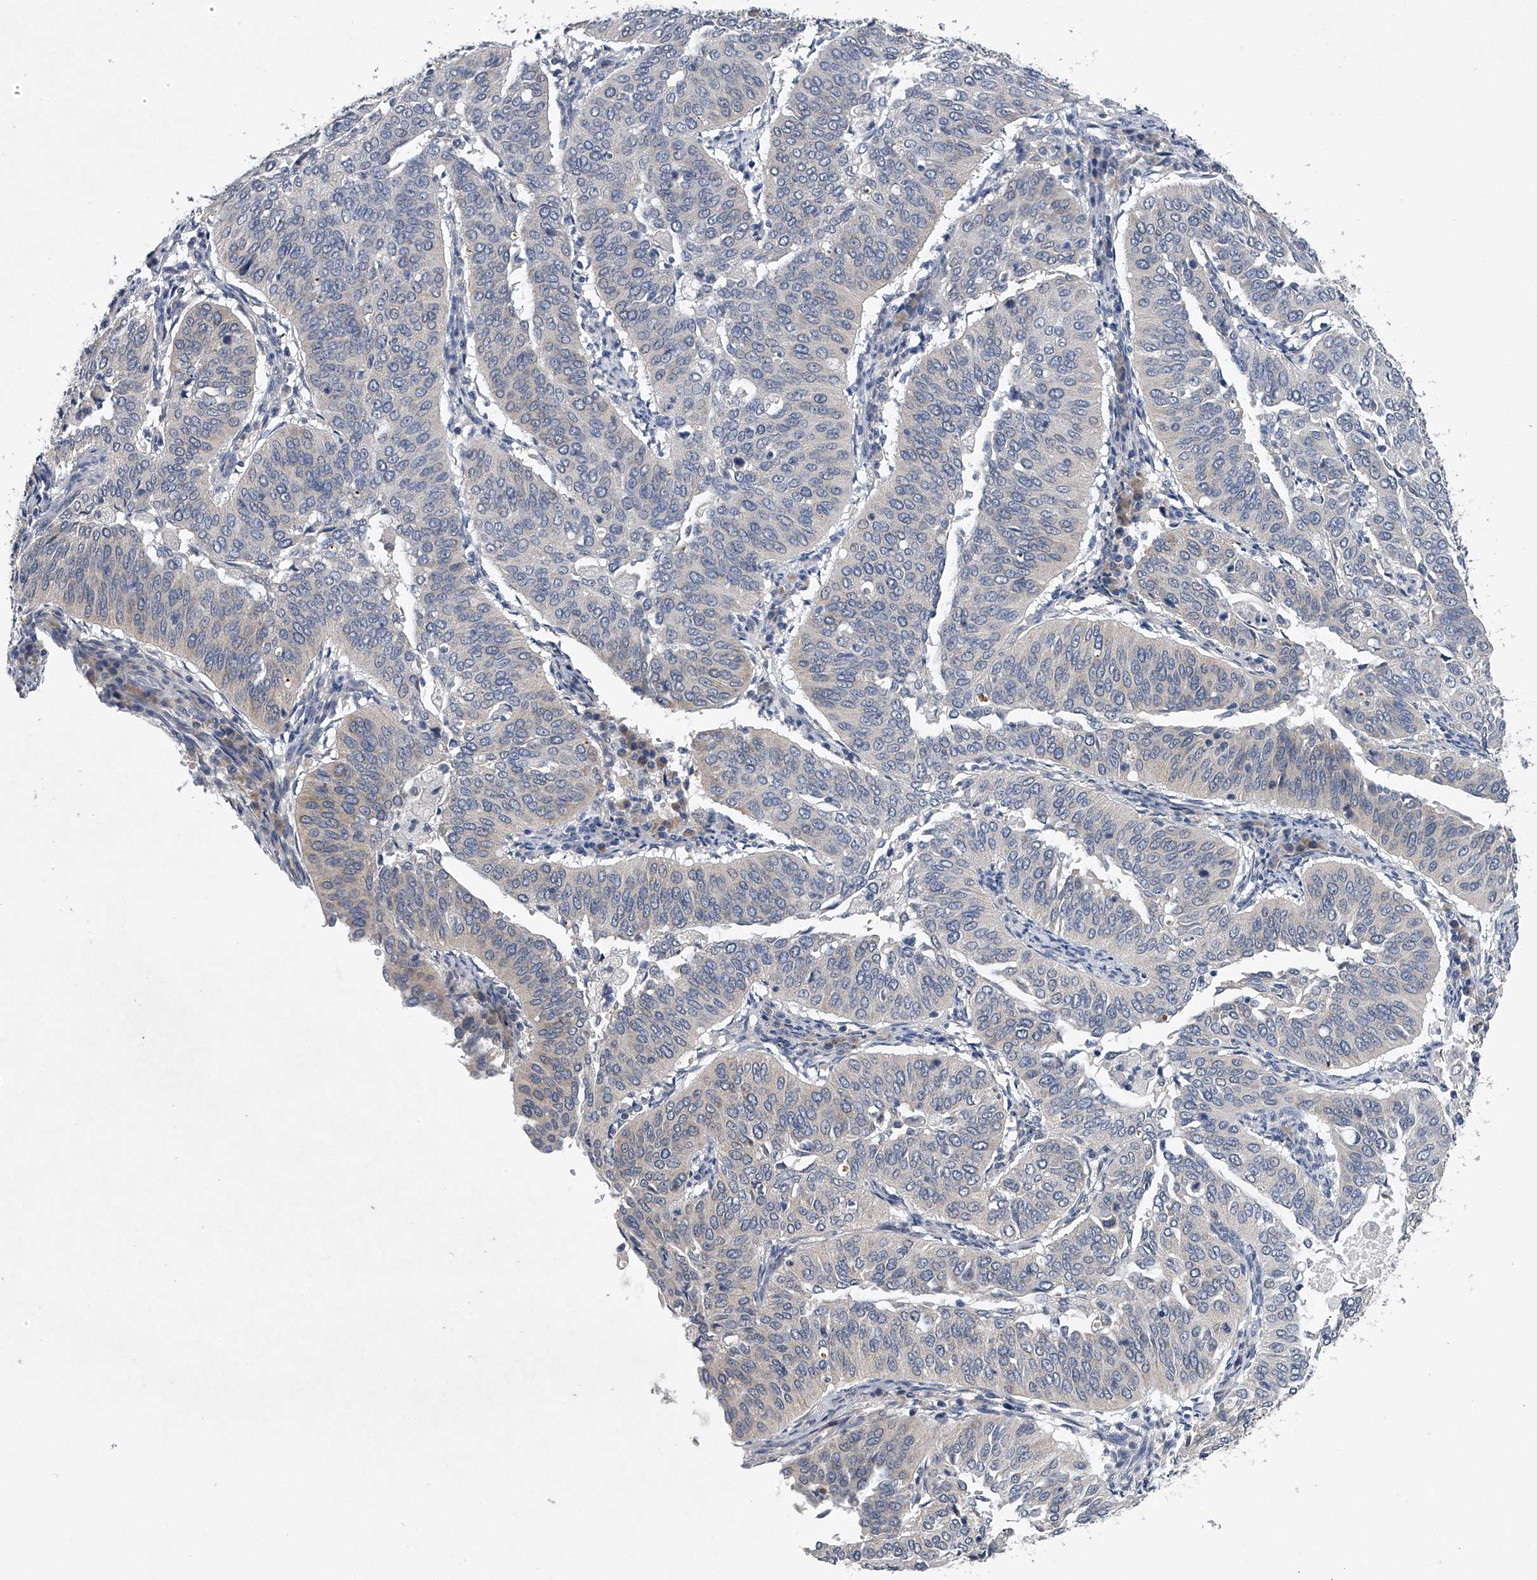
{"staining": {"intensity": "negative", "quantity": "none", "location": "none"}, "tissue": "cervical cancer", "cell_type": "Tumor cells", "image_type": "cancer", "snomed": [{"axis": "morphology", "description": "Normal tissue, NOS"}, {"axis": "morphology", "description": "Squamous cell carcinoma, NOS"}, {"axis": "topography", "description": "Cervix"}], "caption": "Human cervical squamous cell carcinoma stained for a protein using immunohistochemistry (IHC) demonstrates no positivity in tumor cells.", "gene": "RNF5", "patient": {"sex": "female", "age": 39}}